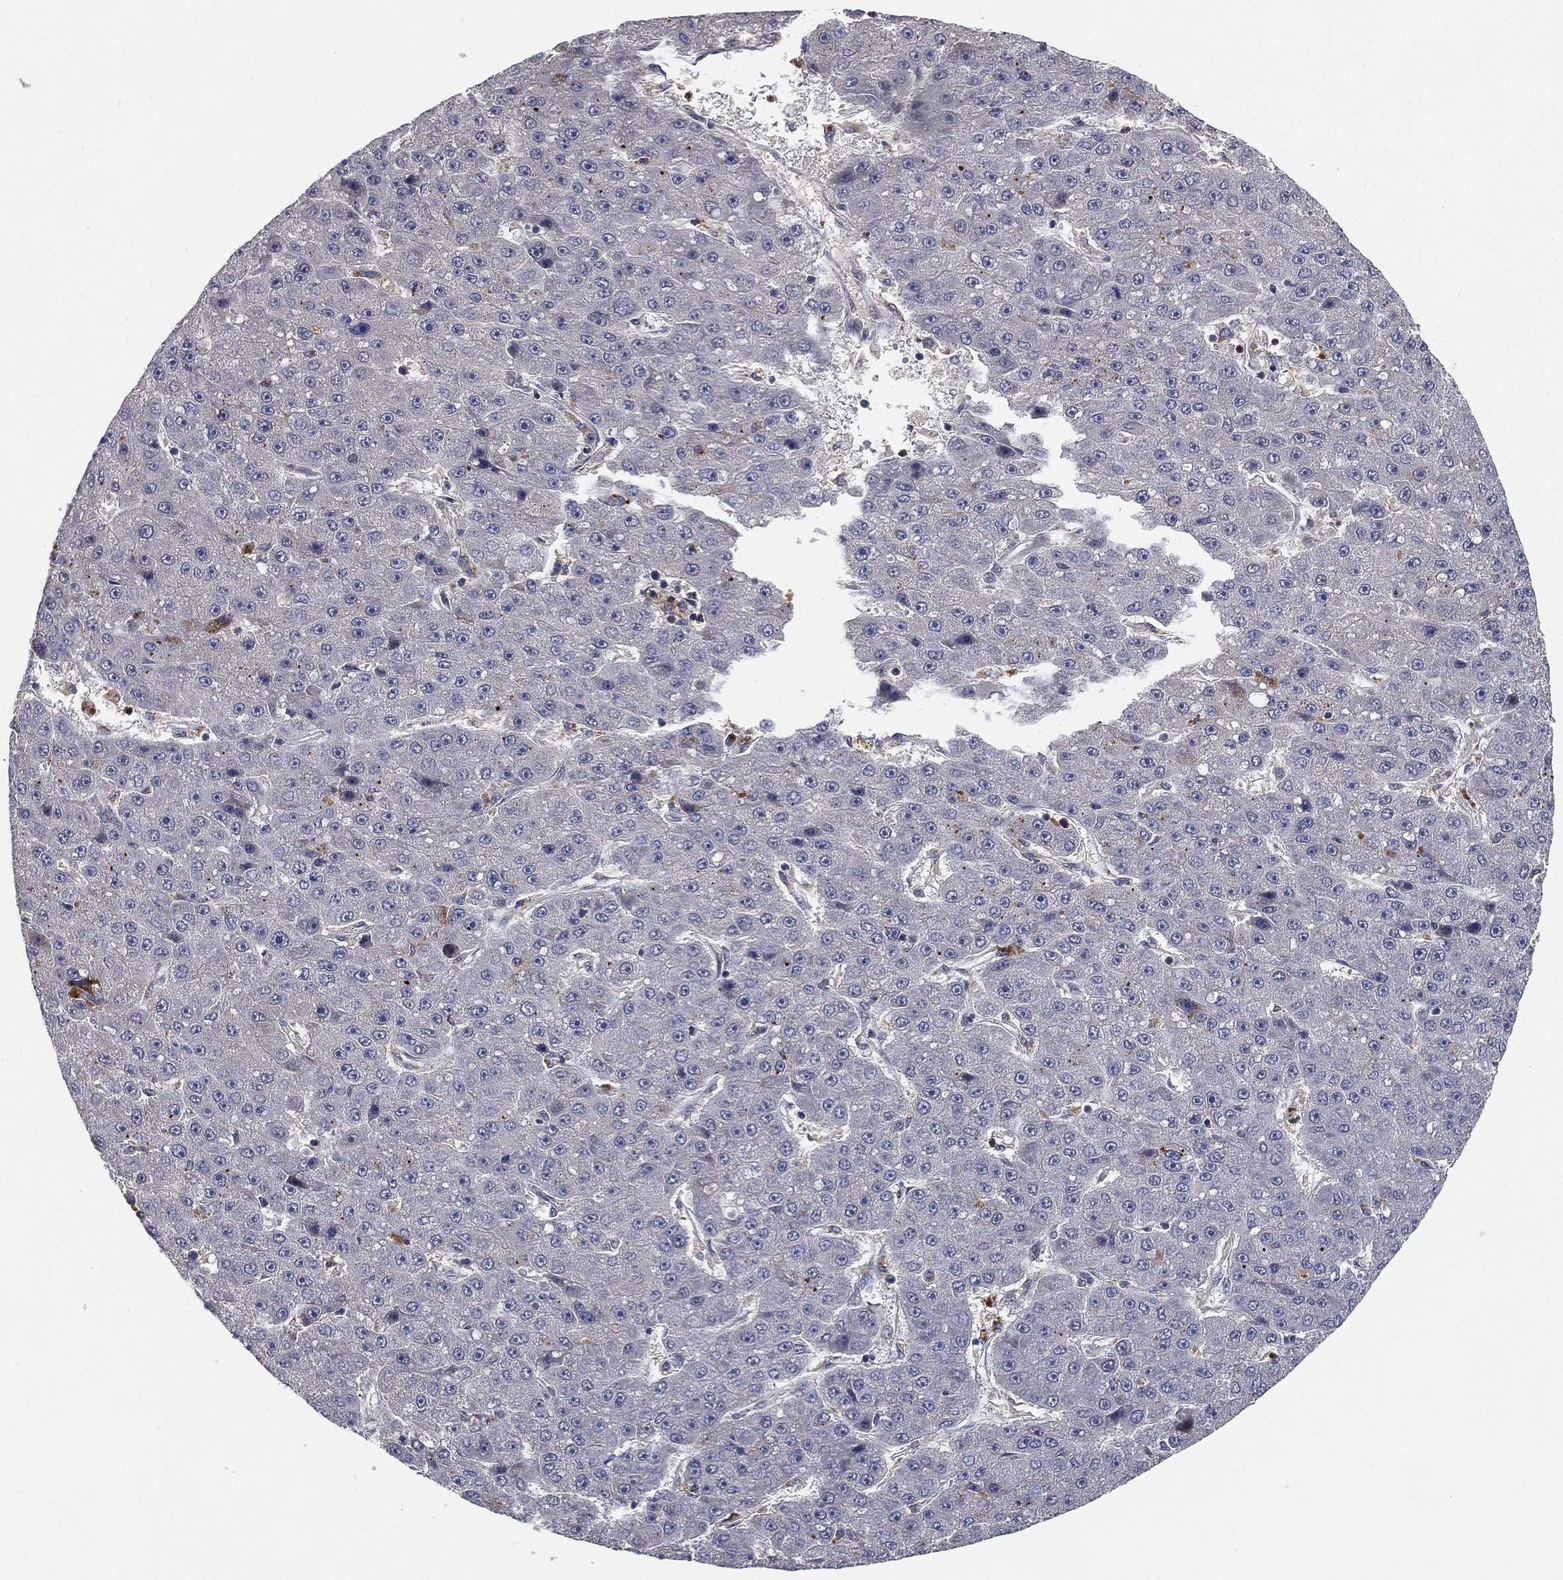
{"staining": {"intensity": "weak", "quantity": "<25%", "location": "cytoplasmic/membranous"}, "tissue": "liver cancer", "cell_type": "Tumor cells", "image_type": "cancer", "snomed": [{"axis": "morphology", "description": "Carcinoma, Hepatocellular, NOS"}, {"axis": "topography", "description": "Liver"}], "caption": "This histopathology image is of liver cancer stained with IHC to label a protein in brown with the nuclei are counter-stained blue. There is no expression in tumor cells.", "gene": "CFAP251", "patient": {"sex": "male", "age": 67}}